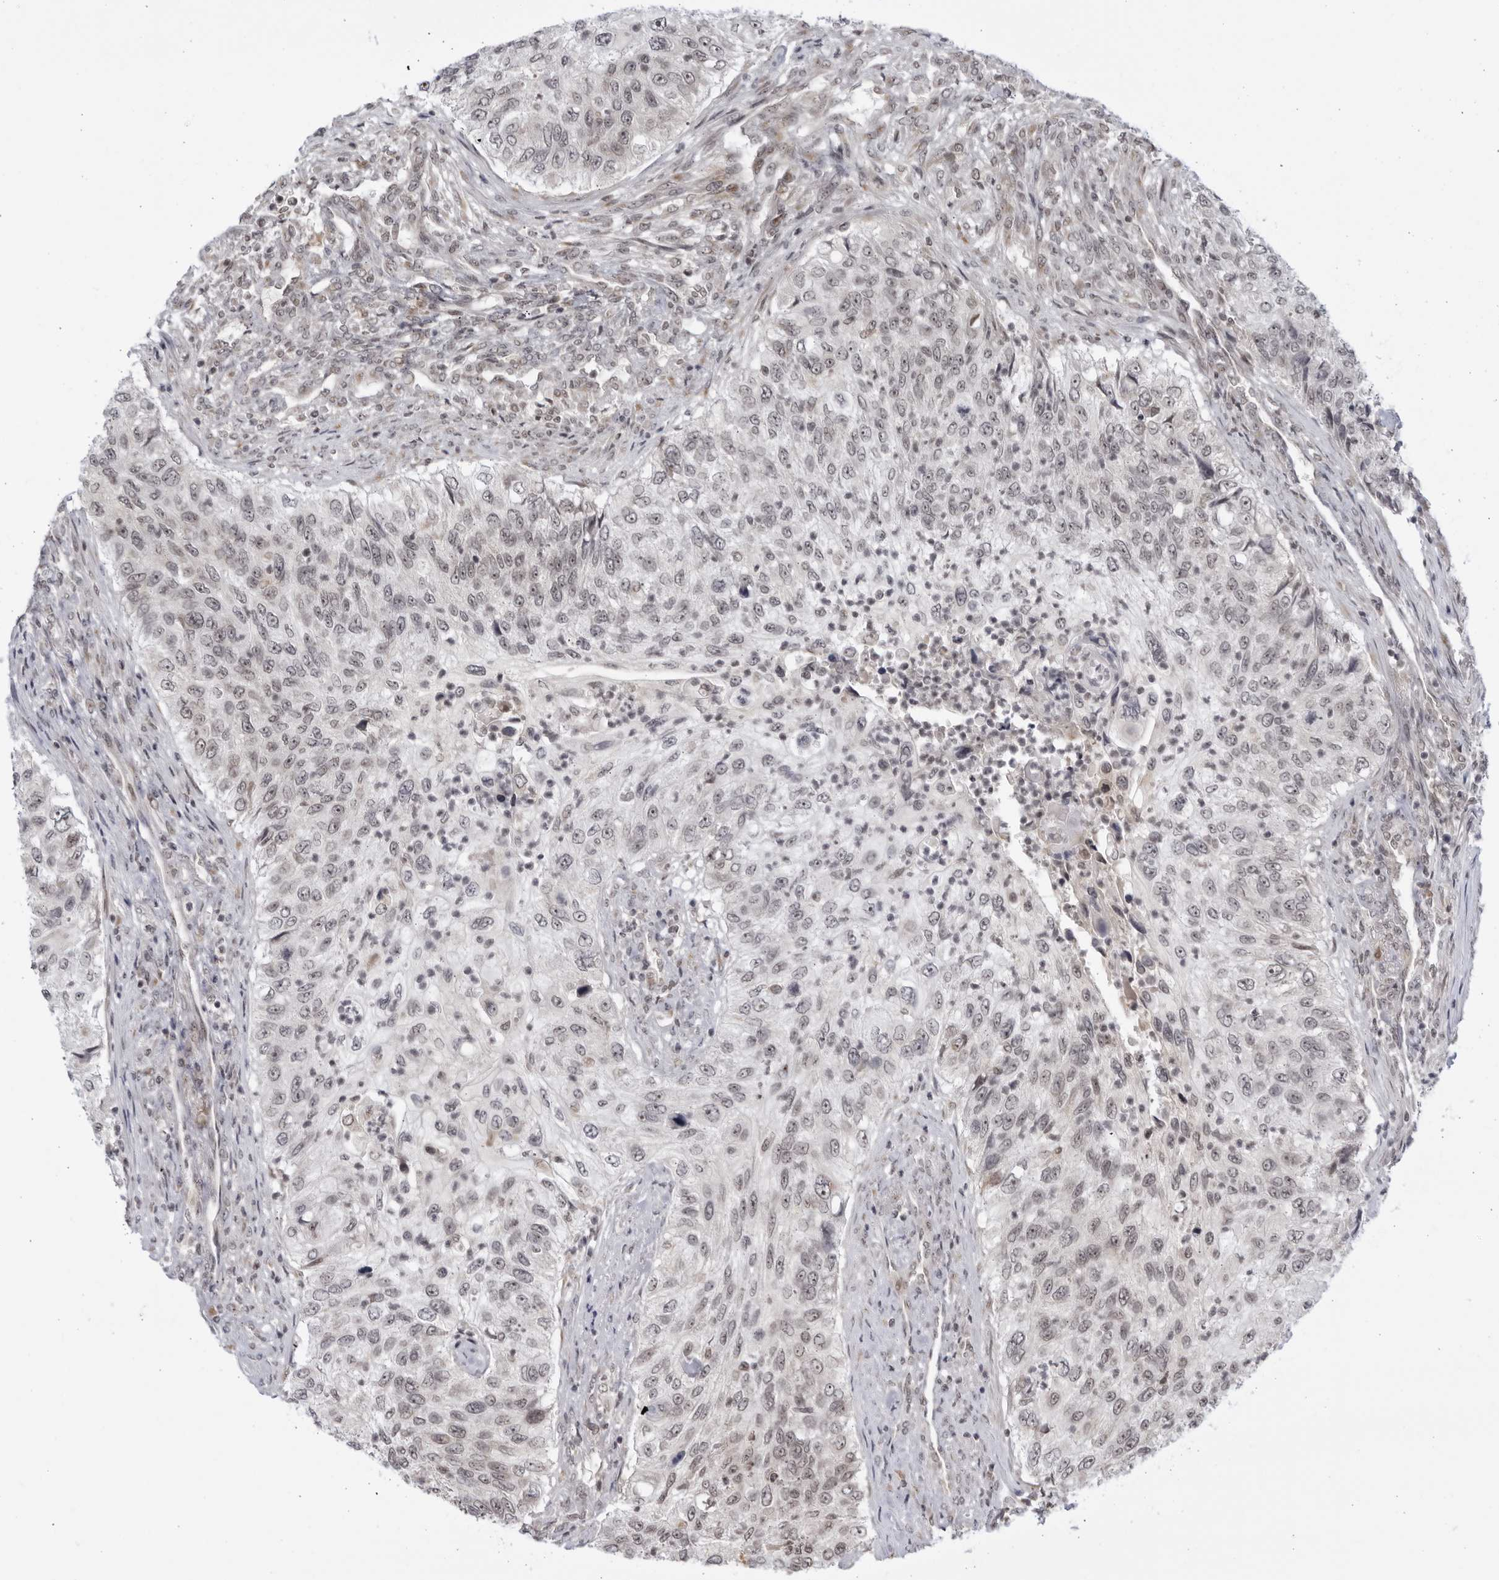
{"staining": {"intensity": "weak", "quantity": "<25%", "location": "nuclear"}, "tissue": "urothelial cancer", "cell_type": "Tumor cells", "image_type": "cancer", "snomed": [{"axis": "morphology", "description": "Urothelial carcinoma, High grade"}, {"axis": "topography", "description": "Urinary bladder"}], "caption": "Histopathology image shows no protein expression in tumor cells of urothelial carcinoma (high-grade) tissue. (Brightfield microscopy of DAB immunohistochemistry at high magnification).", "gene": "RASGEF1C", "patient": {"sex": "female", "age": 60}}